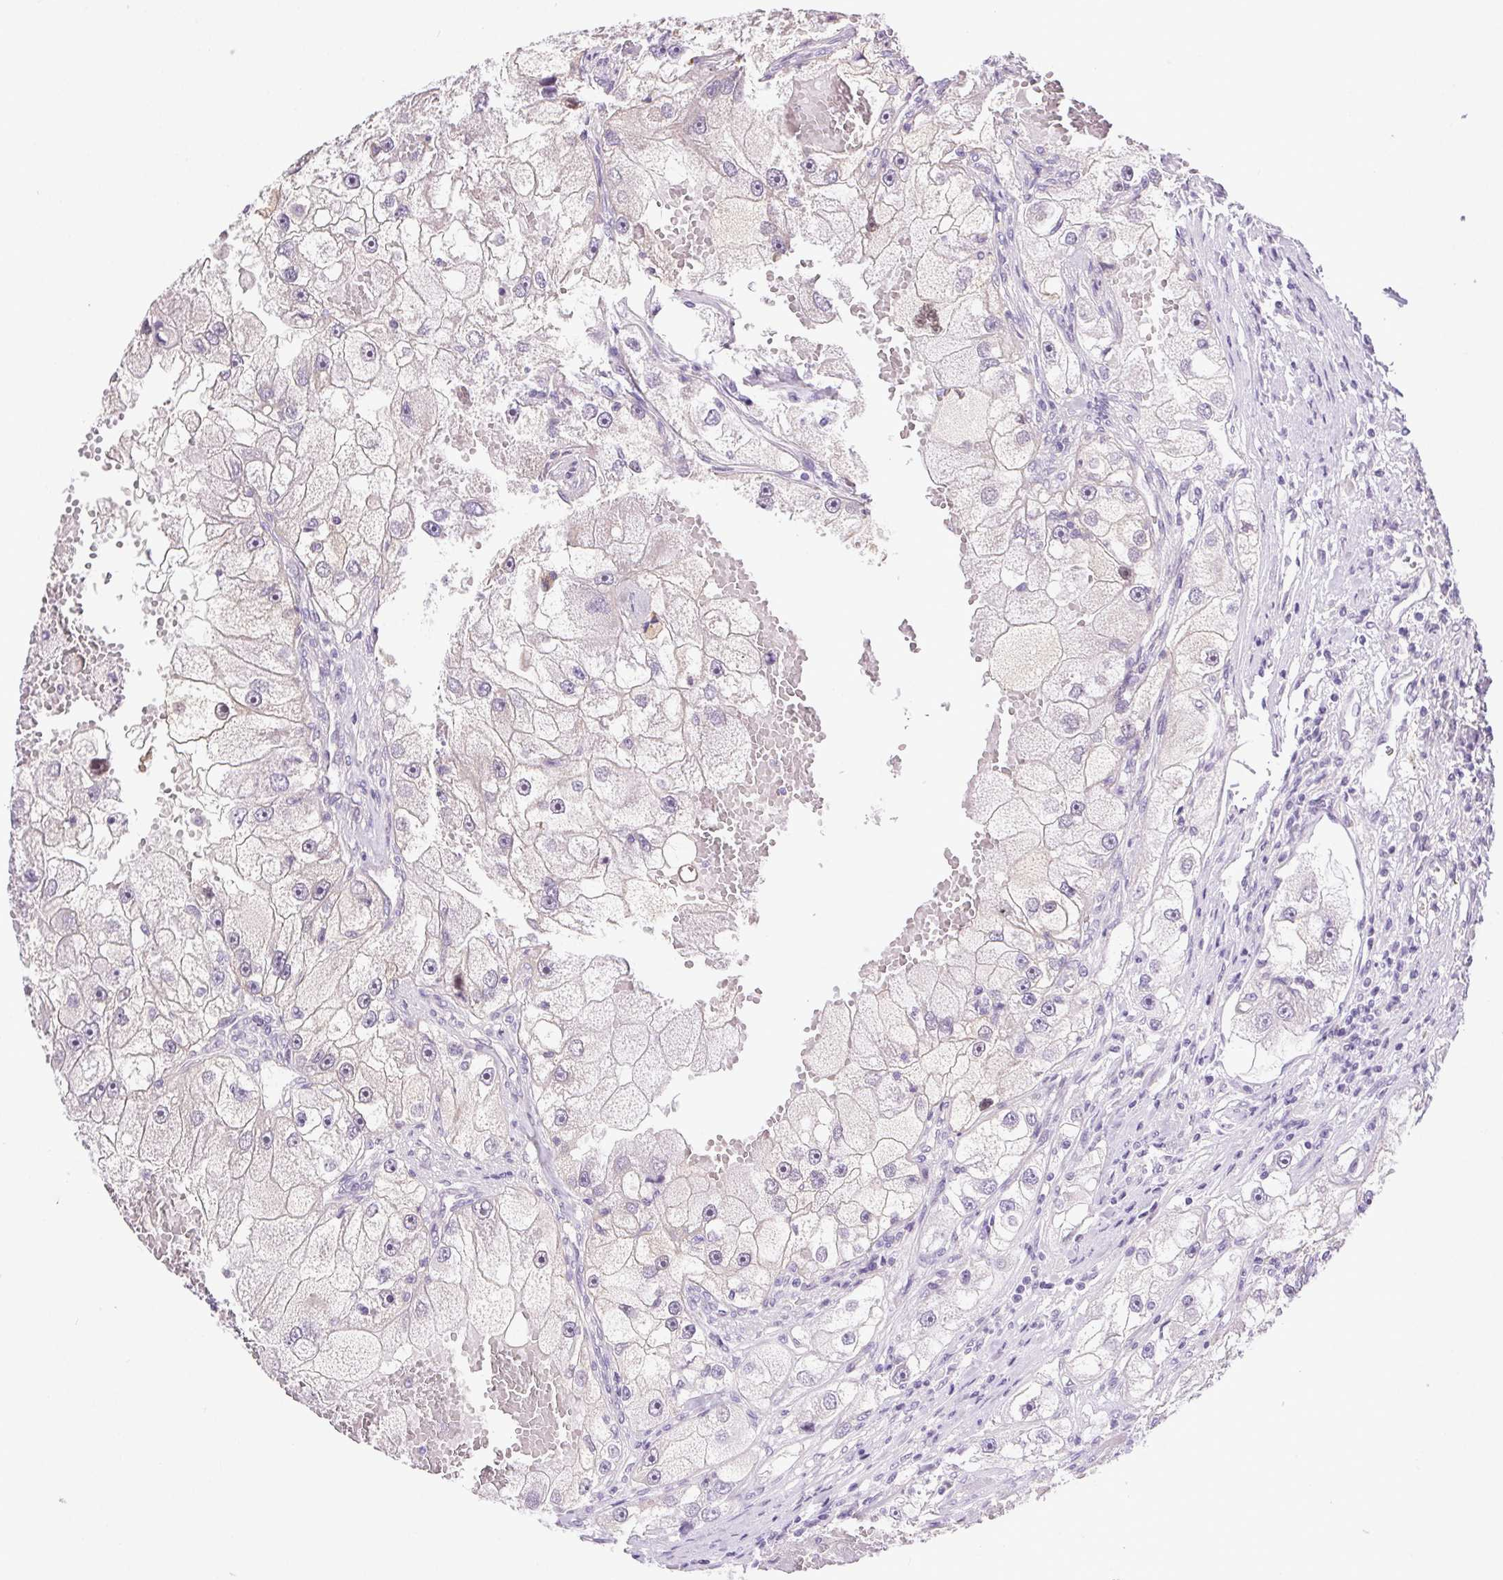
{"staining": {"intensity": "negative", "quantity": "none", "location": "none"}, "tissue": "renal cancer", "cell_type": "Tumor cells", "image_type": "cancer", "snomed": [{"axis": "morphology", "description": "Adenocarcinoma, NOS"}, {"axis": "topography", "description": "Kidney"}], "caption": "A high-resolution image shows immunohistochemistry (IHC) staining of renal cancer, which reveals no significant positivity in tumor cells.", "gene": "SYT11", "patient": {"sex": "male", "age": 63}}